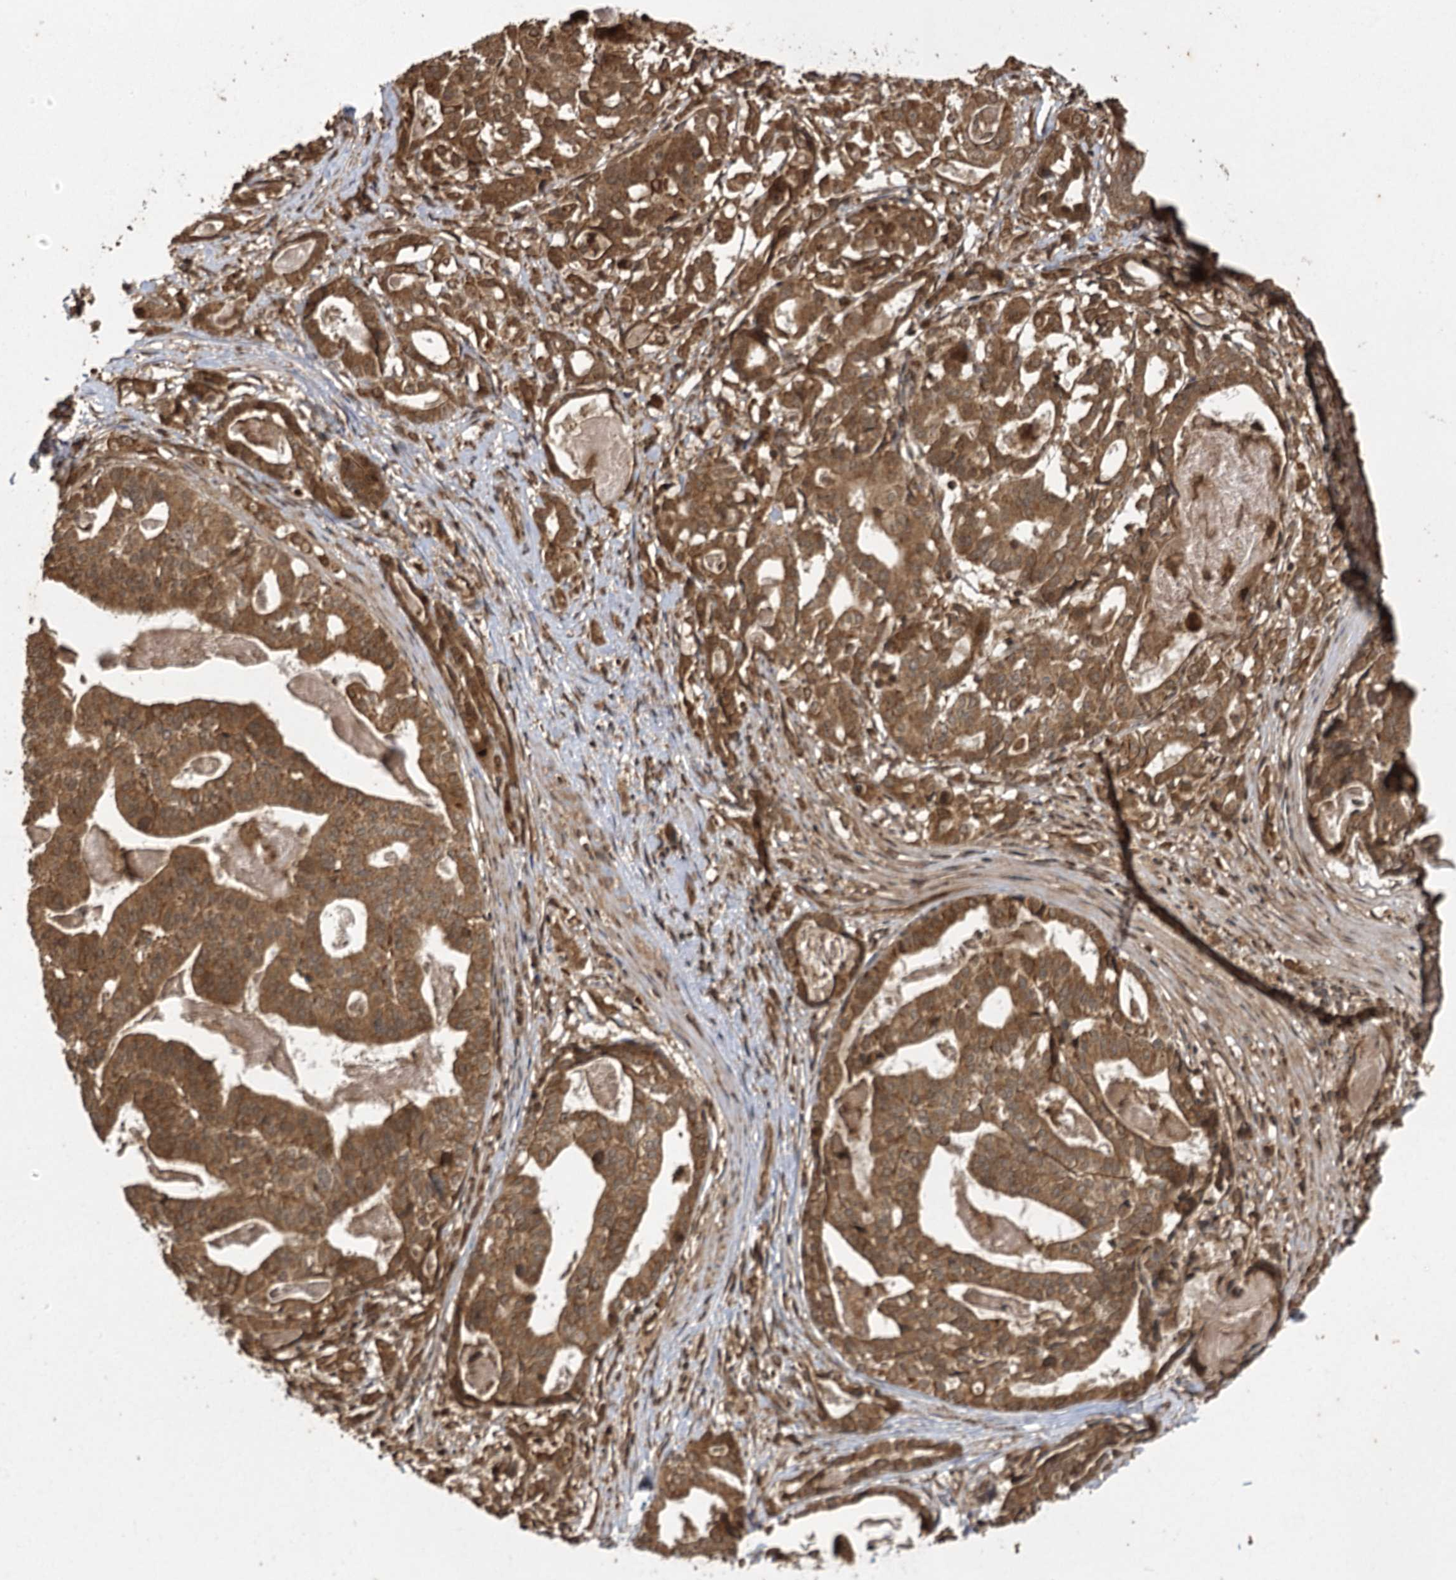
{"staining": {"intensity": "moderate", "quantity": ">75%", "location": "cytoplasmic/membranous,nuclear"}, "tissue": "stomach cancer", "cell_type": "Tumor cells", "image_type": "cancer", "snomed": [{"axis": "morphology", "description": "Adenocarcinoma, NOS"}, {"axis": "topography", "description": "Stomach"}], "caption": "Approximately >75% of tumor cells in adenocarcinoma (stomach) exhibit moderate cytoplasmic/membranous and nuclear protein positivity as visualized by brown immunohistochemical staining.", "gene": "IL11RA", "patient": {"sex": "male", "age": 48}}